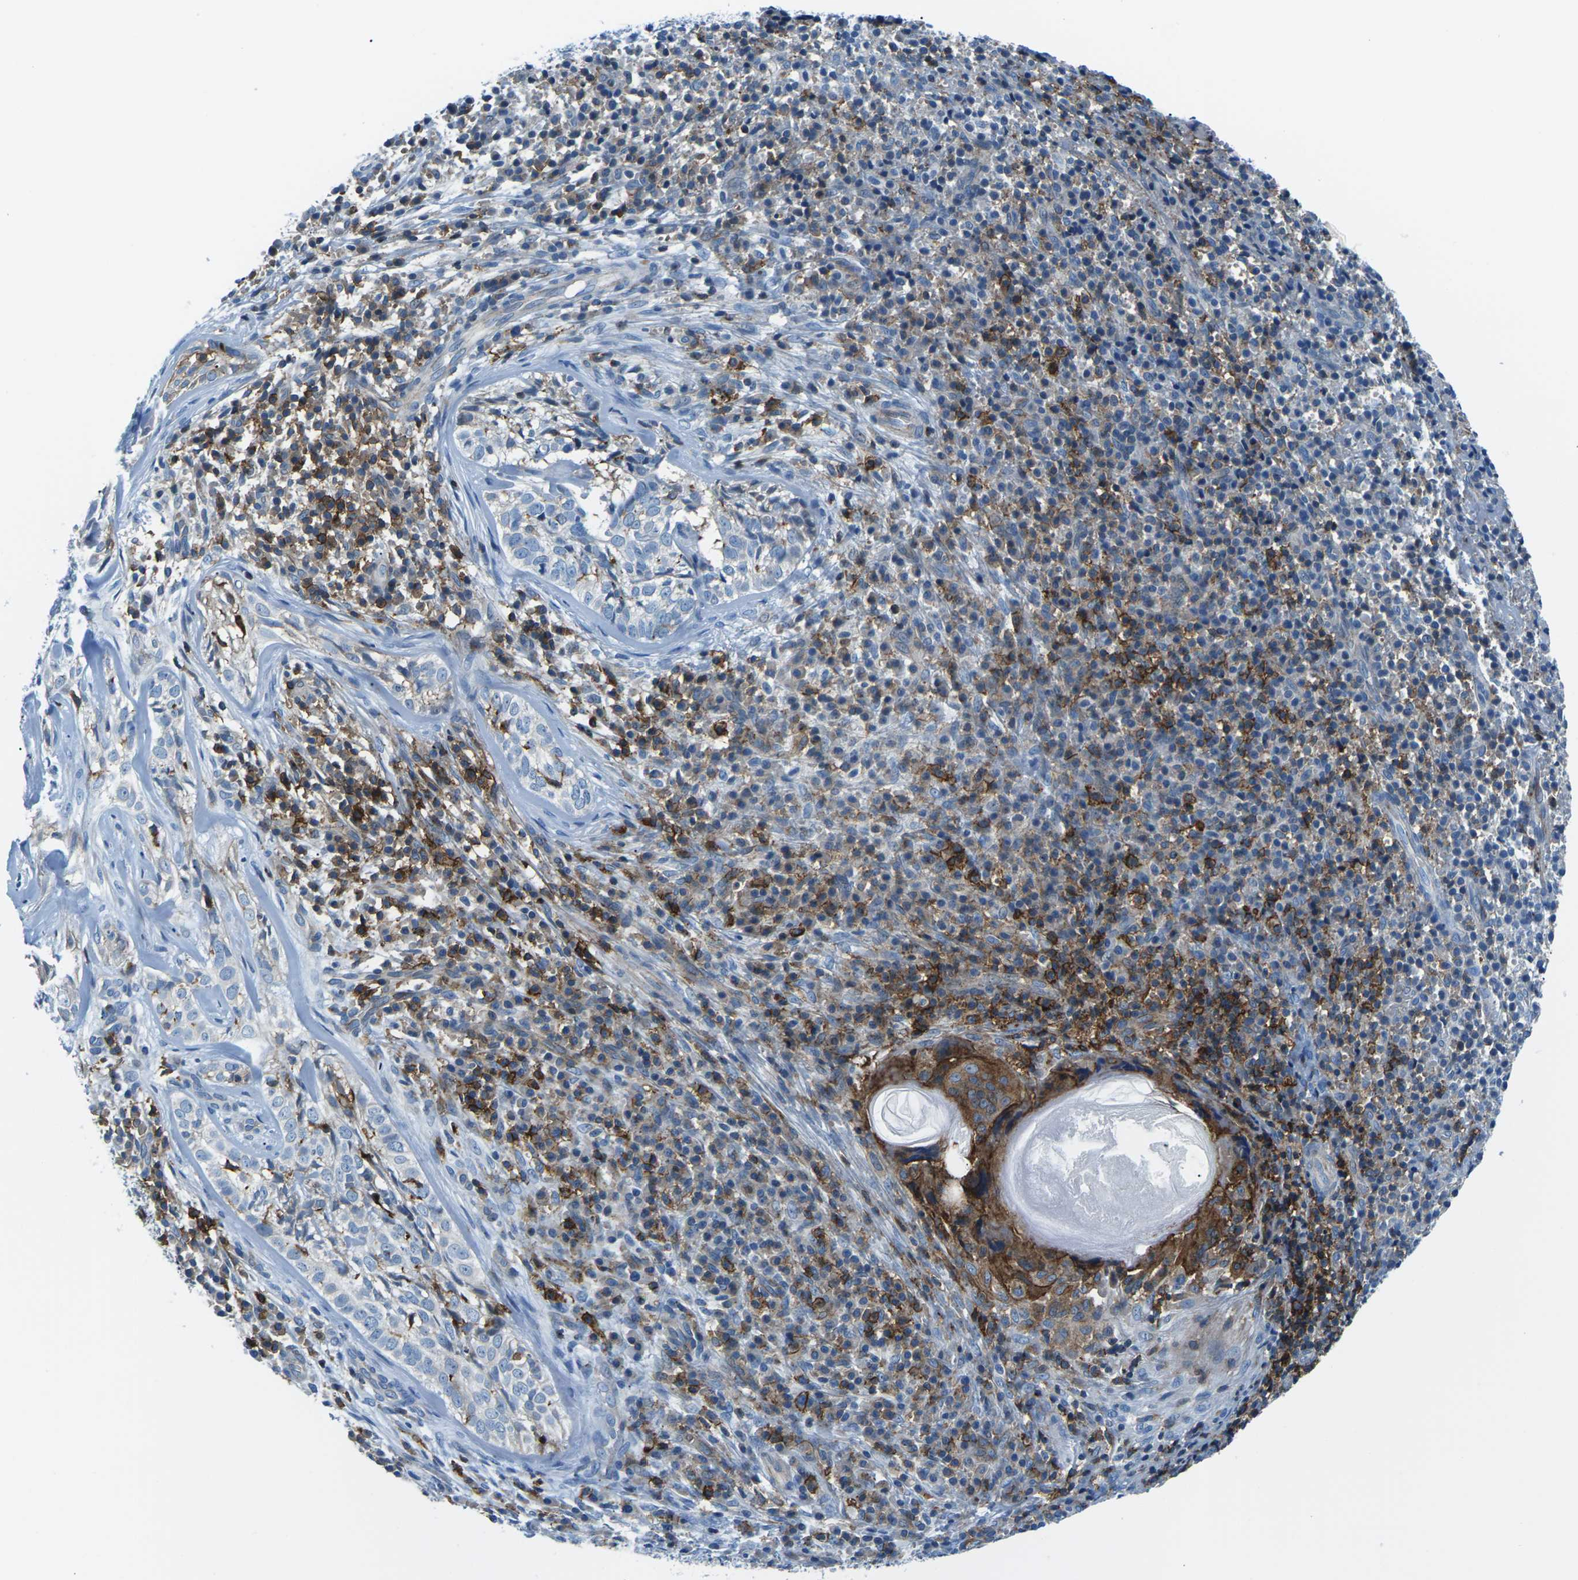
{"staining": {"intensity": "weak", "quantity": "<25%", "location": "cytoplasmic/membranous"}, "tissue": "skin cancer", "cell_type": "Tumor cells", "image_type": "cancer", "snomed": [{"axis": "morphology", "description": "Basal cell carcinoma"}, {"axis": "topography", "description": "Skin"}], "caption": "Immunohistochemistry (IHC) photomicrograph of human basal cell carcinoma (skin) stained for a protein (brown), which displays no positivity in tumor cells.", "gene": "SOCS4", "patient": {"sex": "male", "age": 72}}